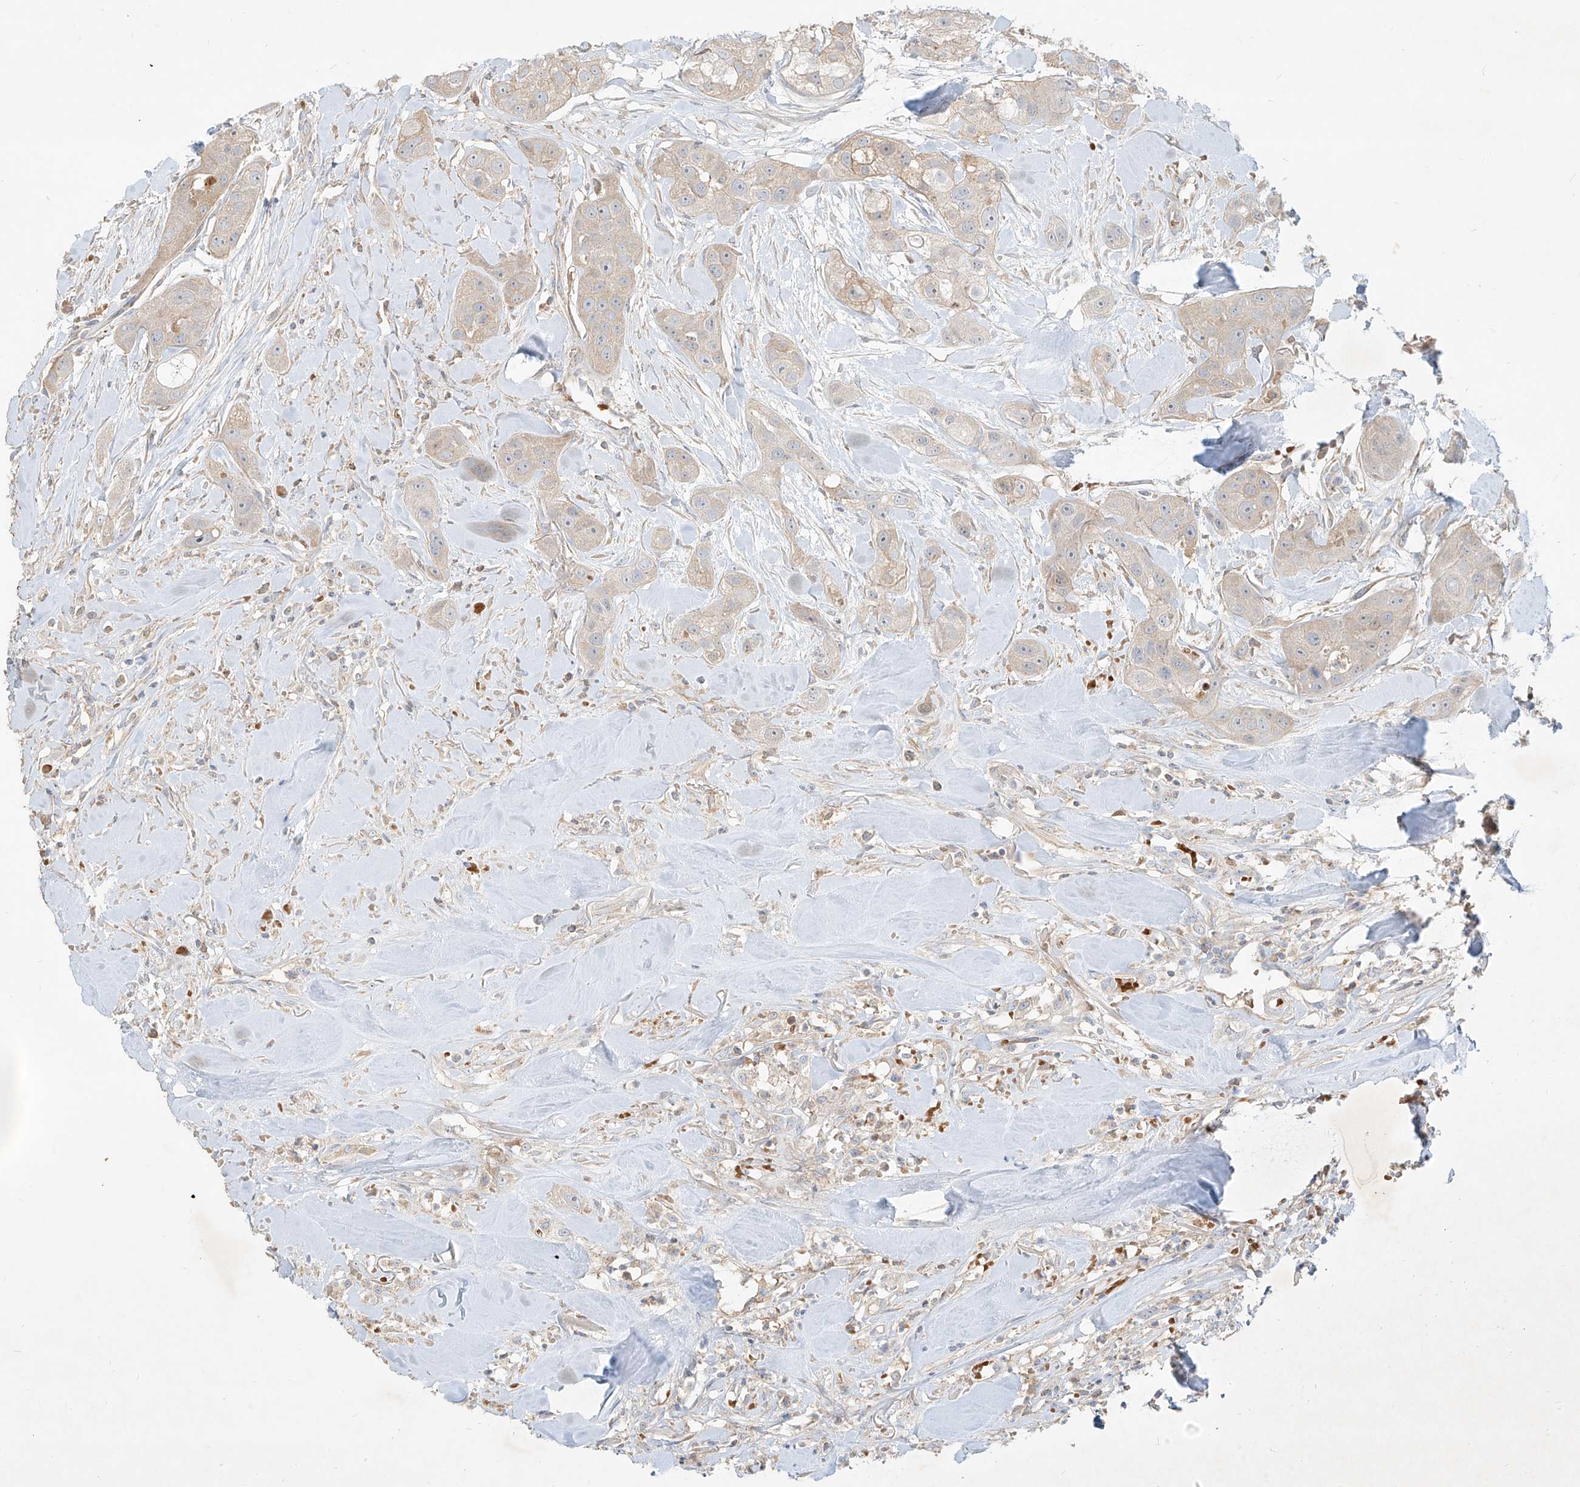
{"staining": {"intensity": "negative", "quantity": "none", "location": "none"}, "tissue": "head and neck cancer", "cell_type": "Tumor cells", "image_type": "cancer", "snomed": [{"axis": "morphology", "description": "Normal tissue, NOS"}, {"axis": "morphology", "description": "Squamous cell carcinoma, NOS"}, {"axis": "topography", "description": "Skeletal muscle"}, {"axis": "topography", "description": "Head-Neck"}], "caption": "The photomicrograph demonstrates no significant expression in tumor cells of head and neck cancer (squamous cell carcinoma).", "gene": "KPNA7", "patient": {"sex": "male", "age": 51}}